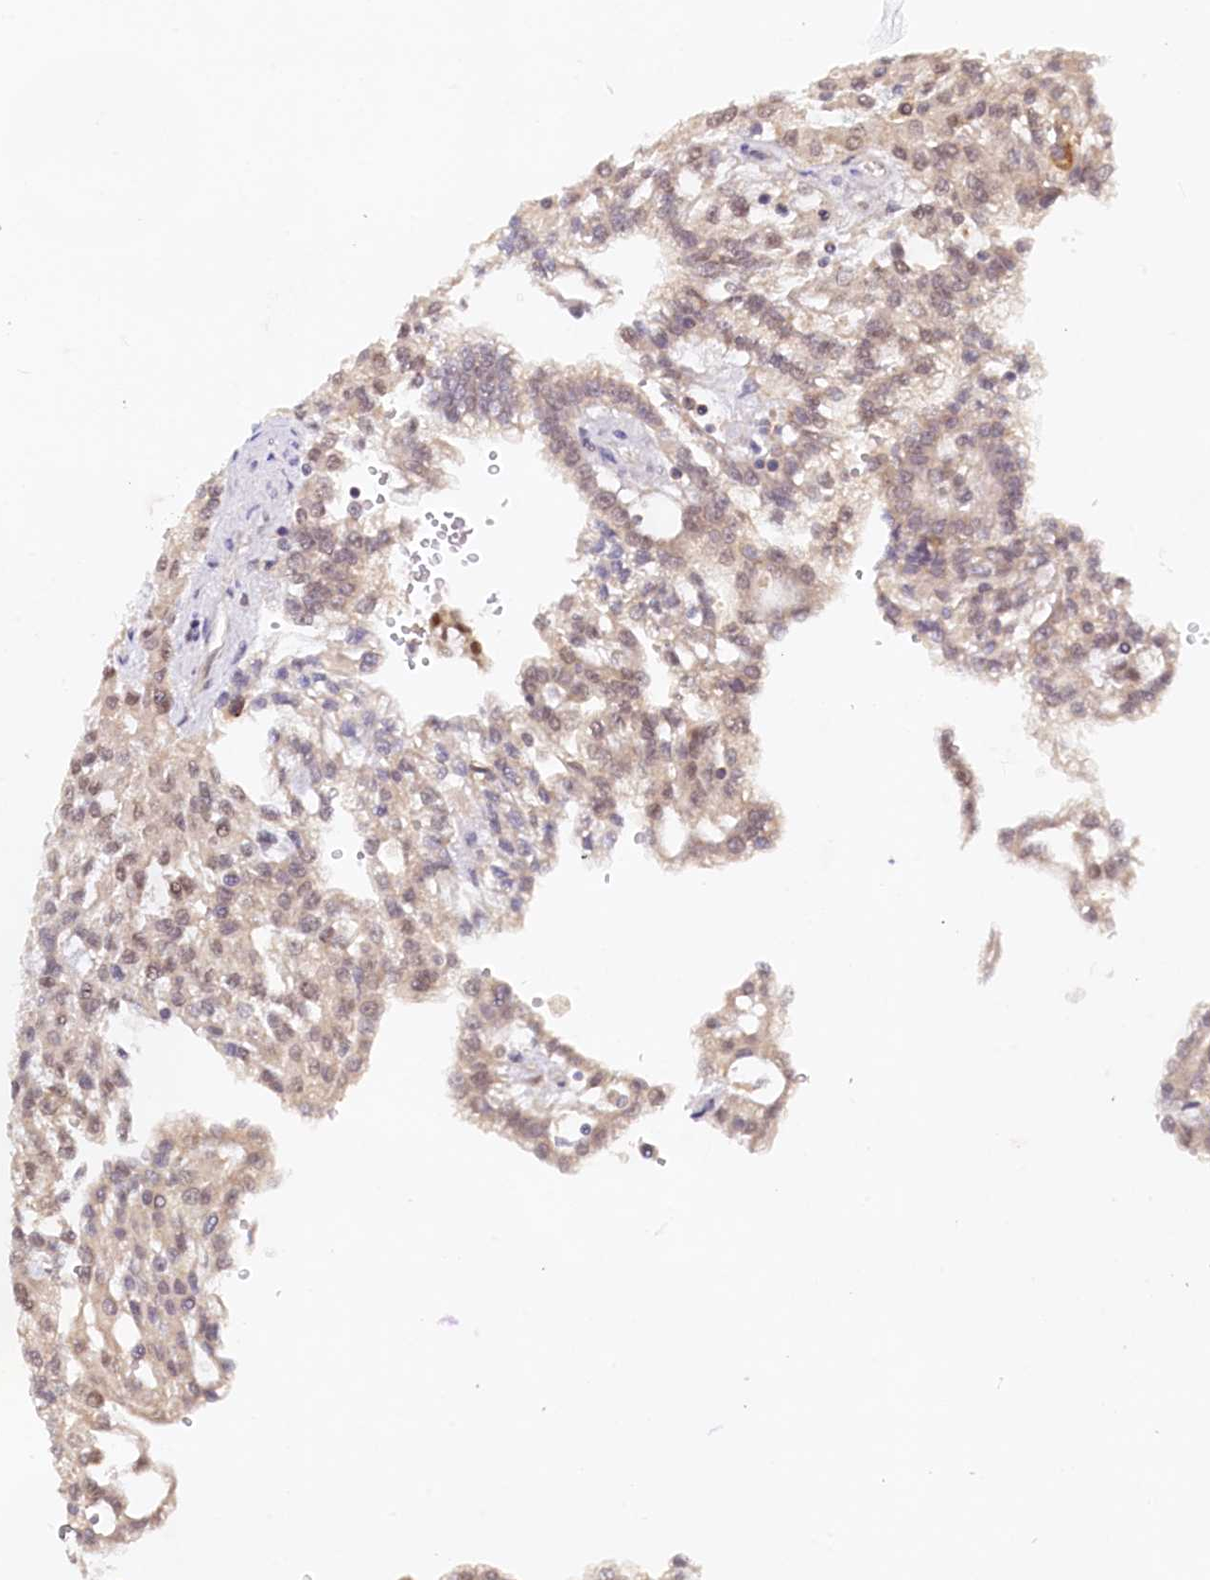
{"staining": {"intensity": "moderate", "quantity": ">75%", "location": "nuclear"}, "tissue": "renal cancer", "cell_type": "Tumor cells", "image_type": "cancer", "snomed": [{"axis": "morphology", "description": "Adenocarcinoma, NOS"}, {"axis": "topography", "description": "Kidney"}], "caption": "Human renal adenocarcinoma stained with a brown dye shows moderate nuclear positive positivity in approximately >75% of tumor cells.", "gene": "PAAF1", "patient": {"sex": "male", "age": 63}}